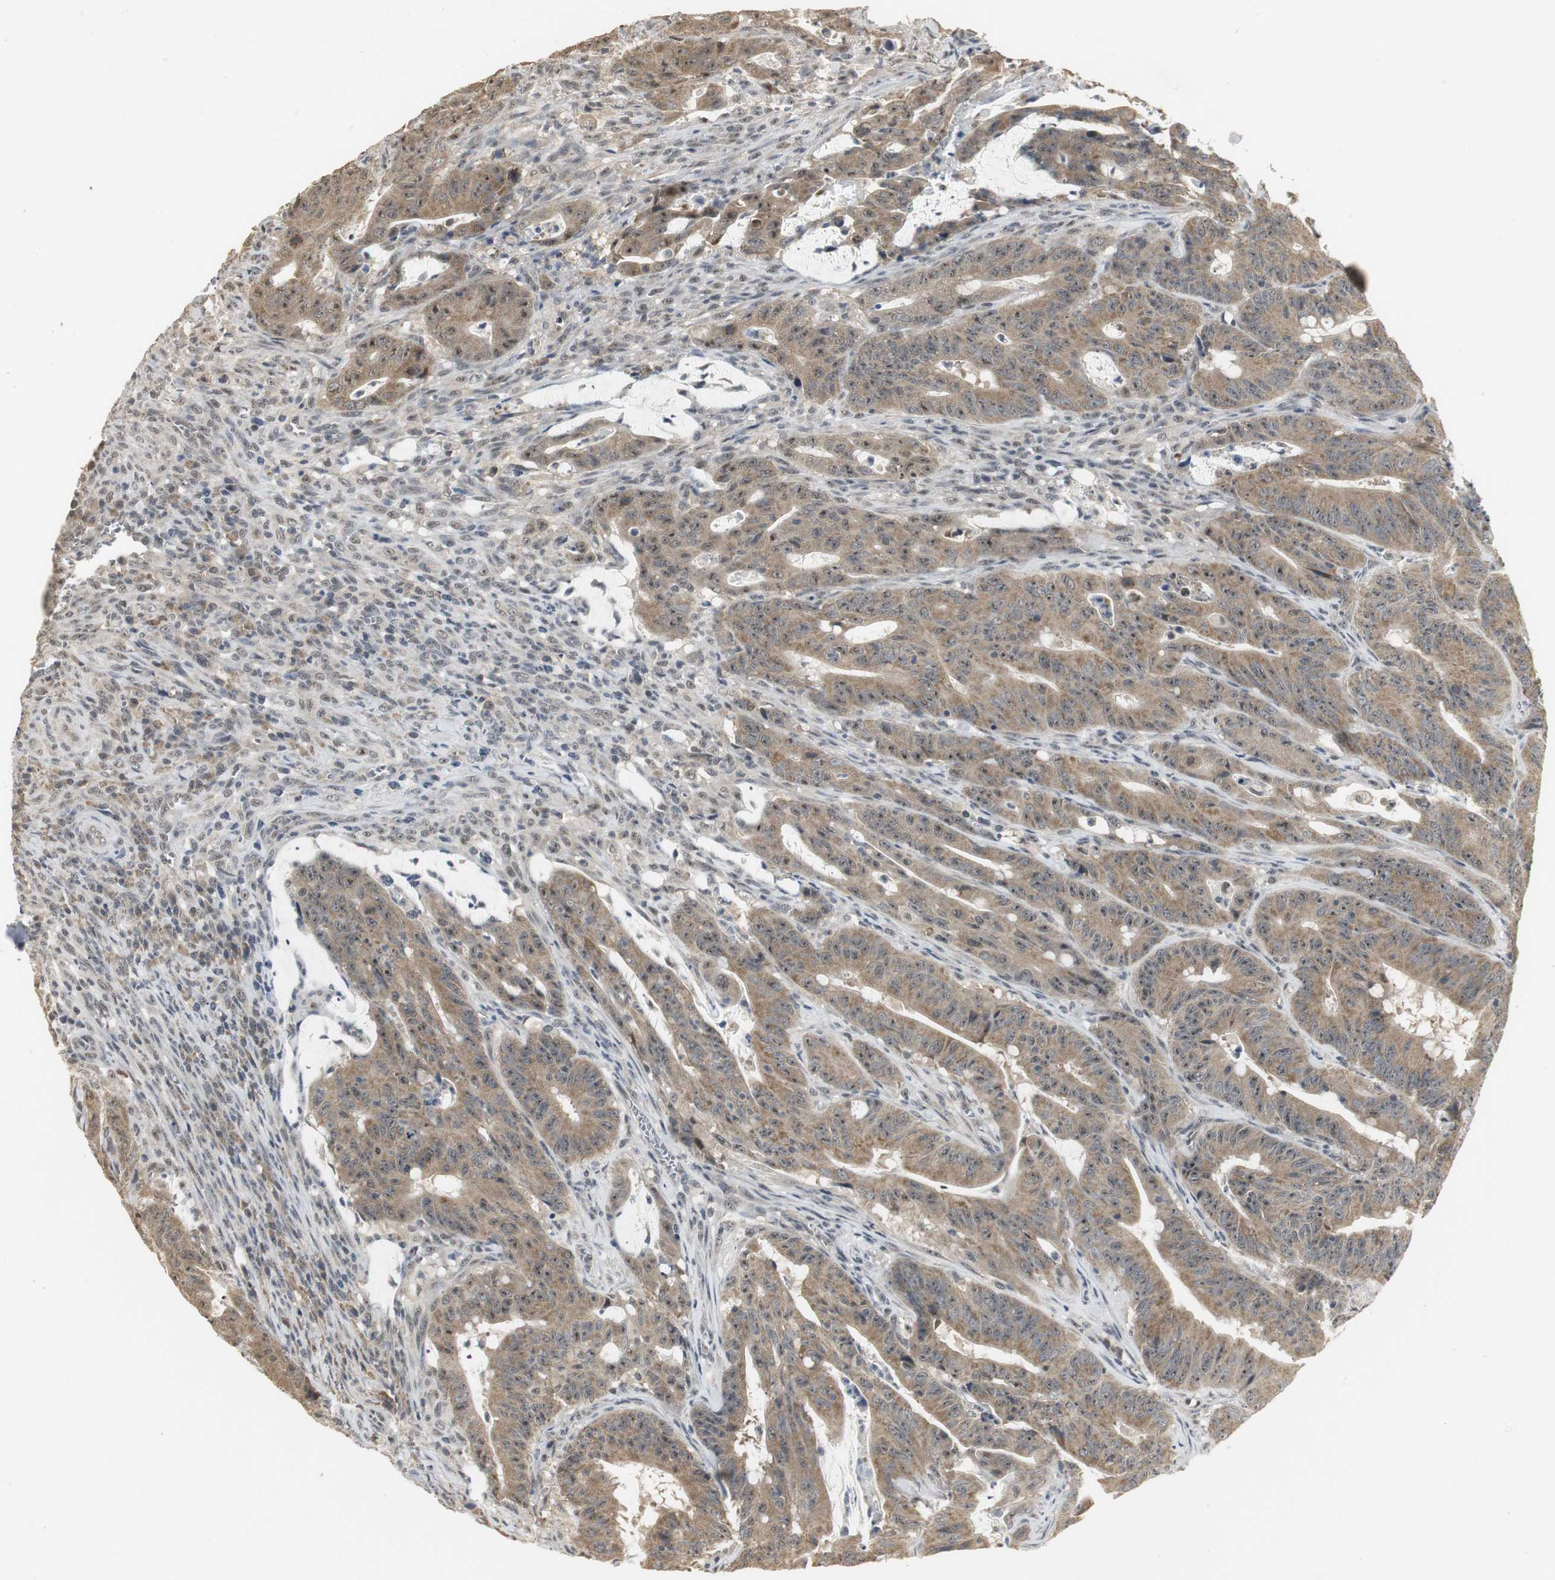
{"staining": {"intensity": "moderate", "quantity": ">75%", "location": "cytoplasmic/membranous,nuclear"}, "tissue": "colorectal cancer", "cell_type": "Tumor cells", "image_type": "cancer", "snomed": [{"axis": "morphology", "description": "Adenocarcinoma, NOS"}, {"axis": "topography", "description": "Colon"}], "caption": "A medium amount of moderate cytoplasmic/membranous and nuclear positivity is appreciated in about >75% of tumor cells in colorectal cancer (adenocarcinoma) tissue. The protein is stained brown, and the nuclei are stained in blue (DAB IHC with brightfield microscopy, high magnification).", "gene": "ELOA", "patient": {"sex": "male", "age": 45}}